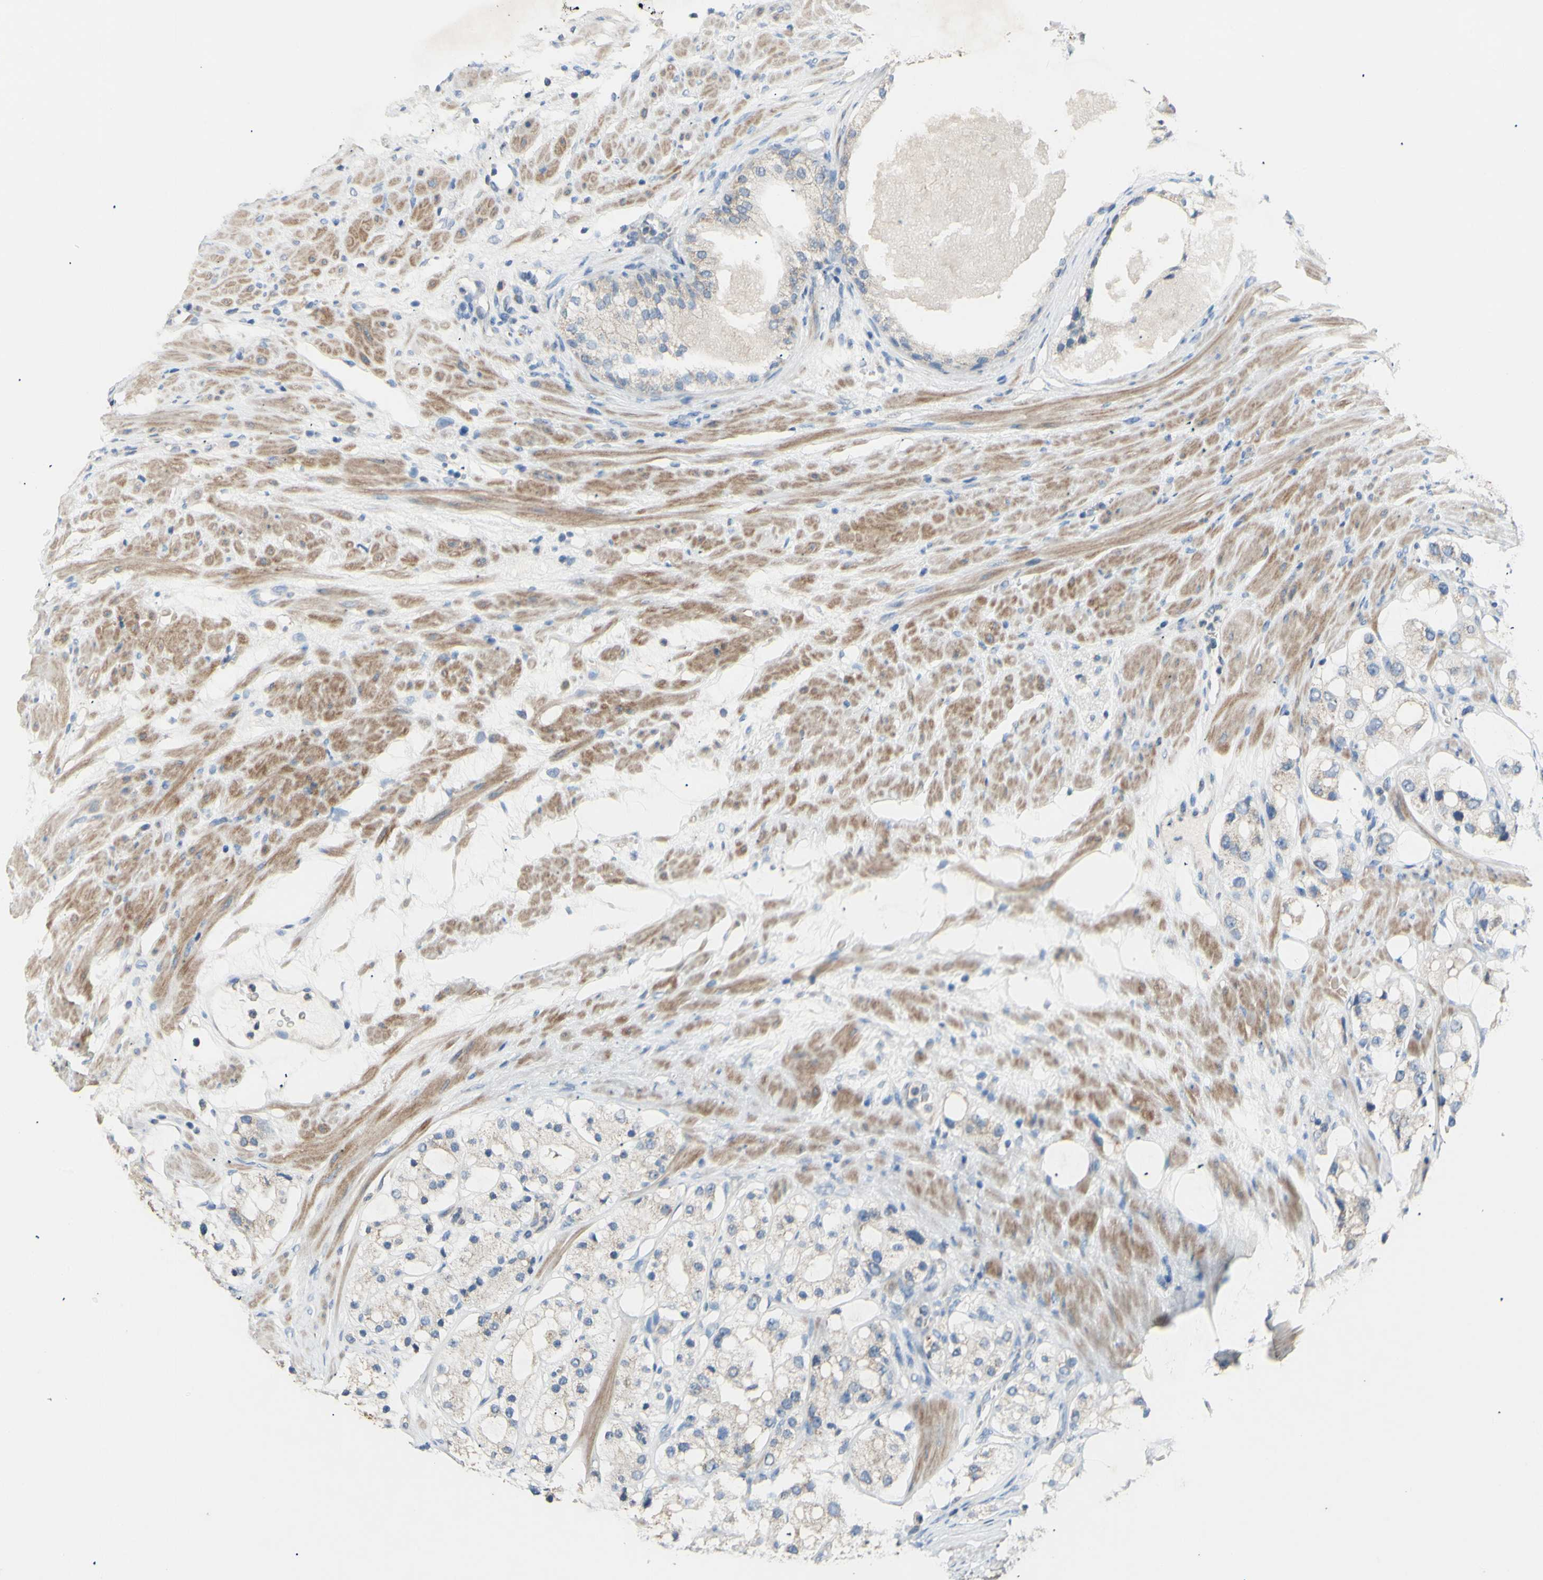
{"staining": {"intensity": "weak", "quantity": ">75%", "location": "cytoplasmic/membranous"}, "tissue": "prostate cancer", "cell_type": "Tumor cells", "image_type": "cancer", "snomed": [{"axis": "morphology", "description": "Adenocarcinoma, High grade"}, {"axis": "topography", "description": "Prostate"}], "caption": "Immunohistochemical staining of prostate cancer demonstrates low levels of weak cytoplasmic/membranous protein expression in about >75% of tumor cells.", "gene": "PTGIS", "patient": {"sex": "male", "age": 65}}